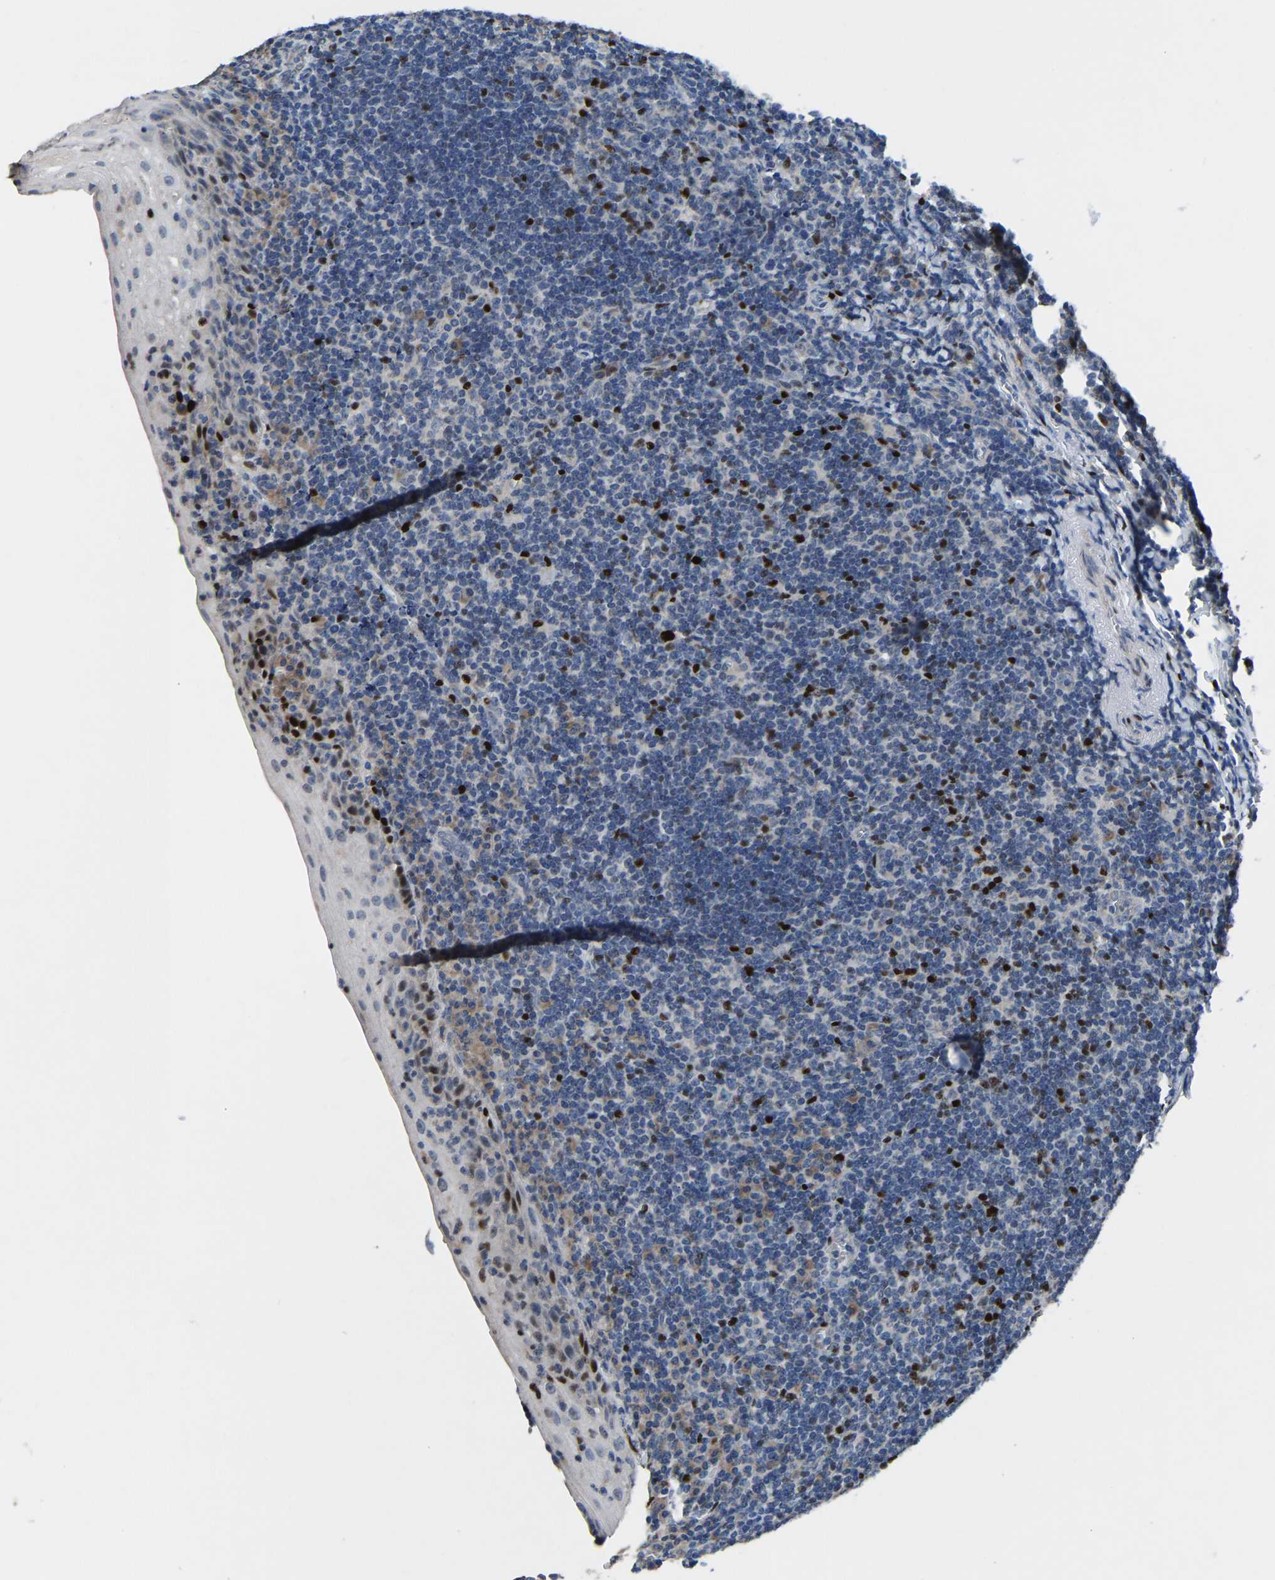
{"staining": {"intensity": "moderate", "quantity": "<25%", "location": "nuclear"}, "tissue": "tonsil", "cell_type": "Germinal center cells", "image_type": "normal", "snomed": [{"axis": "morphology", "description": "Normal tissue, NOS"}, {"axis": "topography", "description": "Tonsil"}], "caption": "A high-resolution micrograph shows IHC staining of benign tonsil, which displays moderate nuclear staining in approximately <25% of germinal center cells.", "gene": "EGR1", "patient": {"sex": "male", "age": 37}}